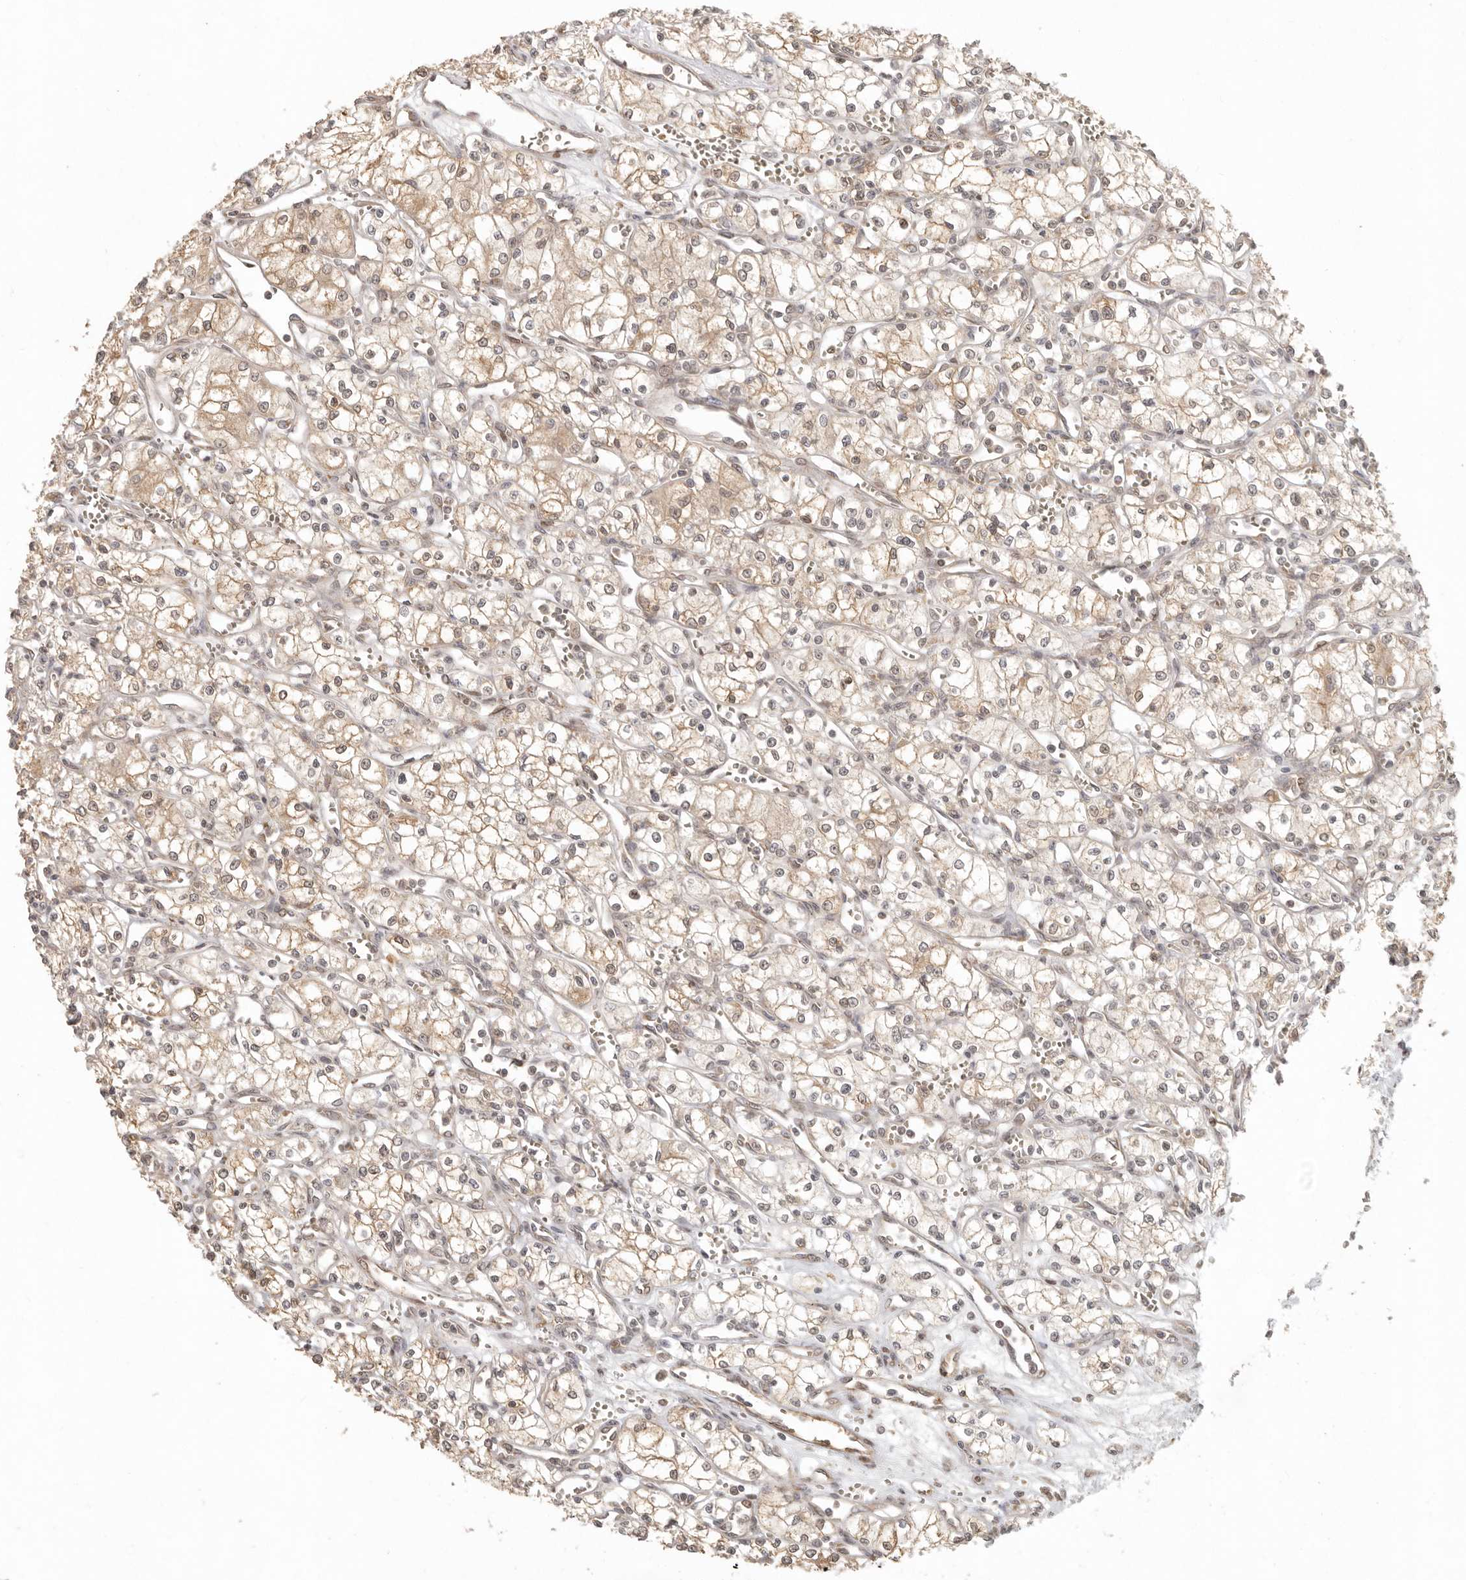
{"staining": {"intensity": "weak", "quantity": ">75%", "location": "cytoplasmic/membranous,nuclear"}, "tissue": "renal cancer", "cell_type": "Tumor cells", "image_type": "cancer", "snomed": [{"axis": "morphology", "description": "Adenocarcinoma, NOS"}, {"axis": "topography", "description": "Kidney"}], "caption": "Immunohistochemistry micrograph of human renal adenocarcinoma stained for a protein (brown), which demonstrates low levels of weak cytoplasmic/membranous and nuclear staining in approximately >75% of tumor cells.", "gene": "LRRC75A", "patient": {"sex": "male", "age": 59}}